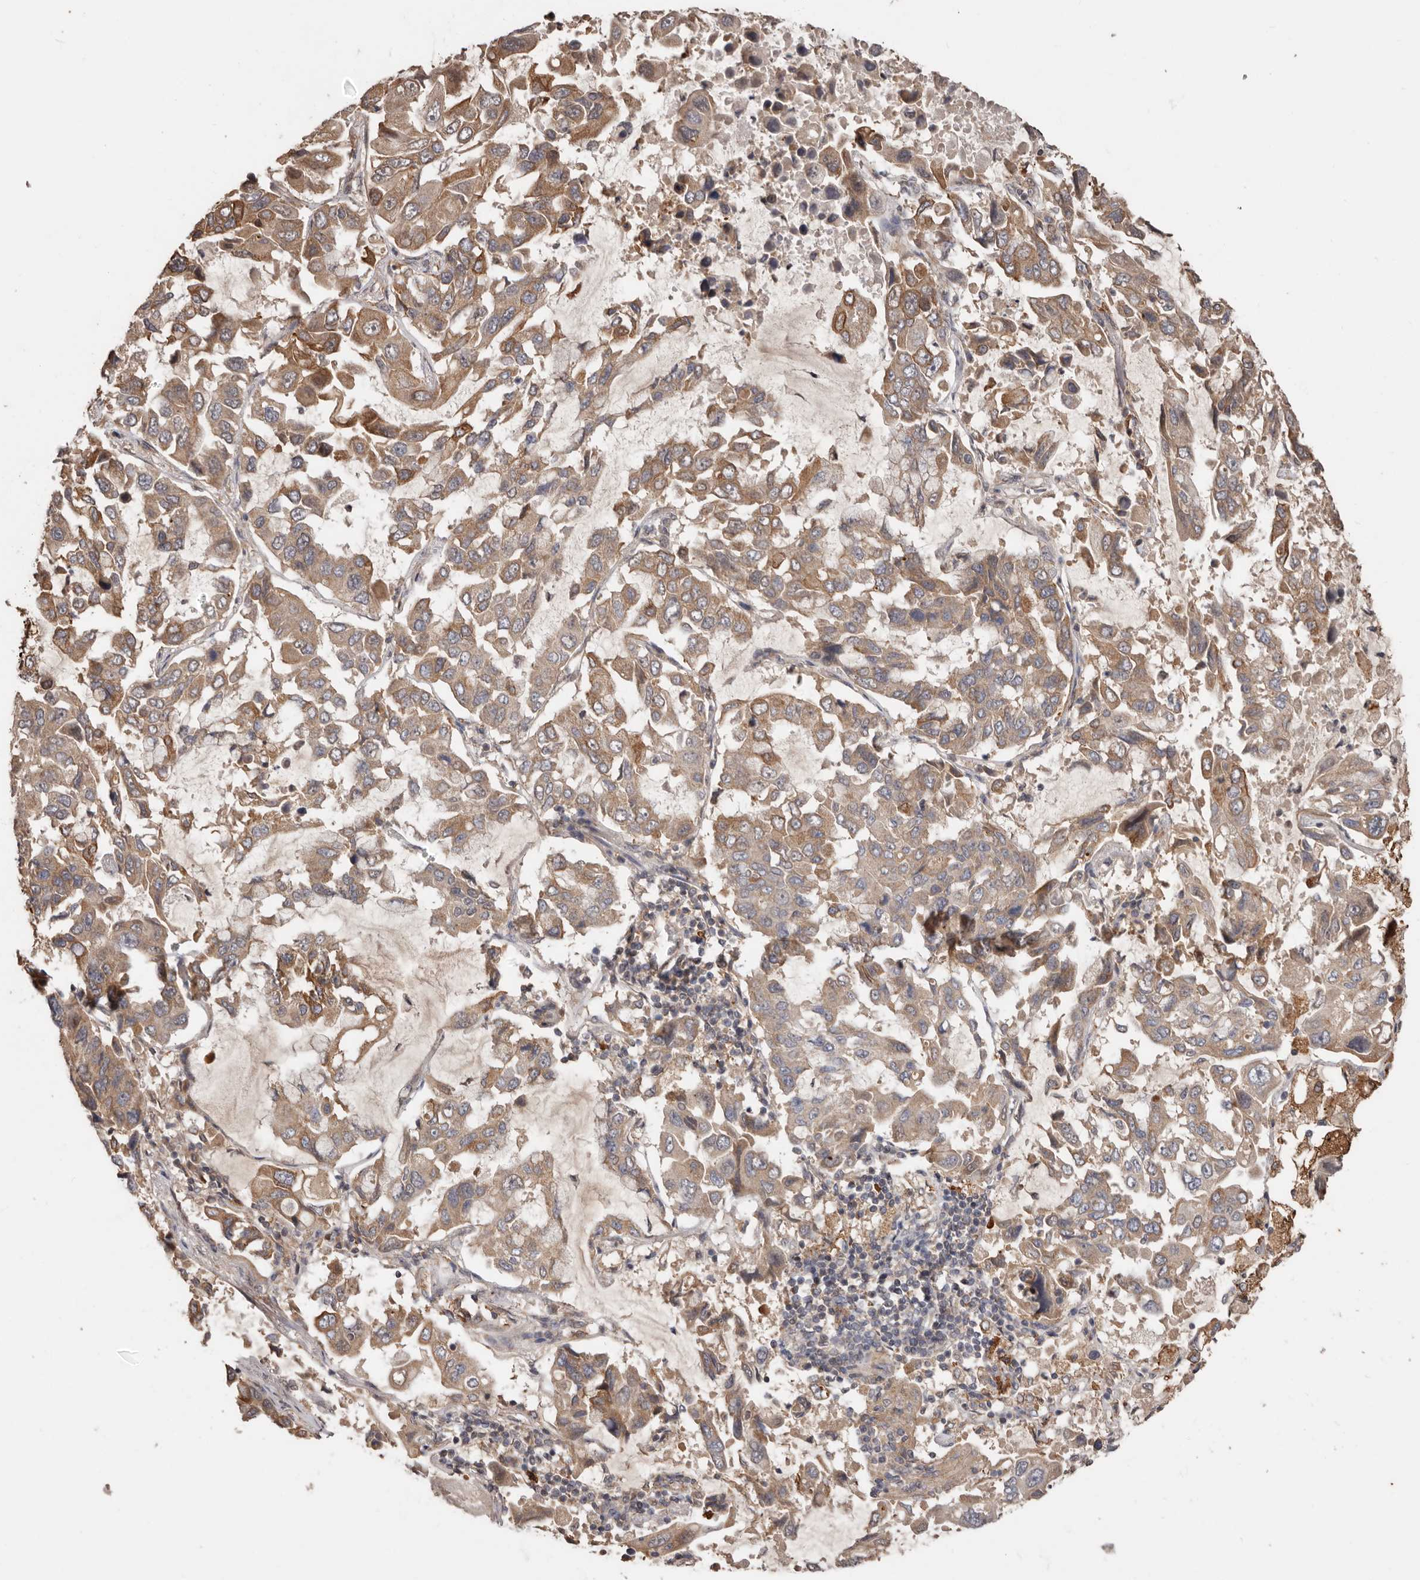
{"staining": {"intensity": "moderate", "quantity": ">75%", "location": "cytoplasmic/membranous"}, "tissue": "lung cancer", "cell_type": "Tumor cells", "image_type": "cancer", "snomed": [{"axis": "morphology", "description": "Adenocarcinoma, NOS"}, {"axis": "topography", "description": "Lung"}], "caption": "A brown stain shows moderate cytoplasmic/membranous staining of a protein in lung cancer (adenocarcinoma) tumor cells.", "gene": "RSPO2", "patient": {"sex": "male", "age": 64}}